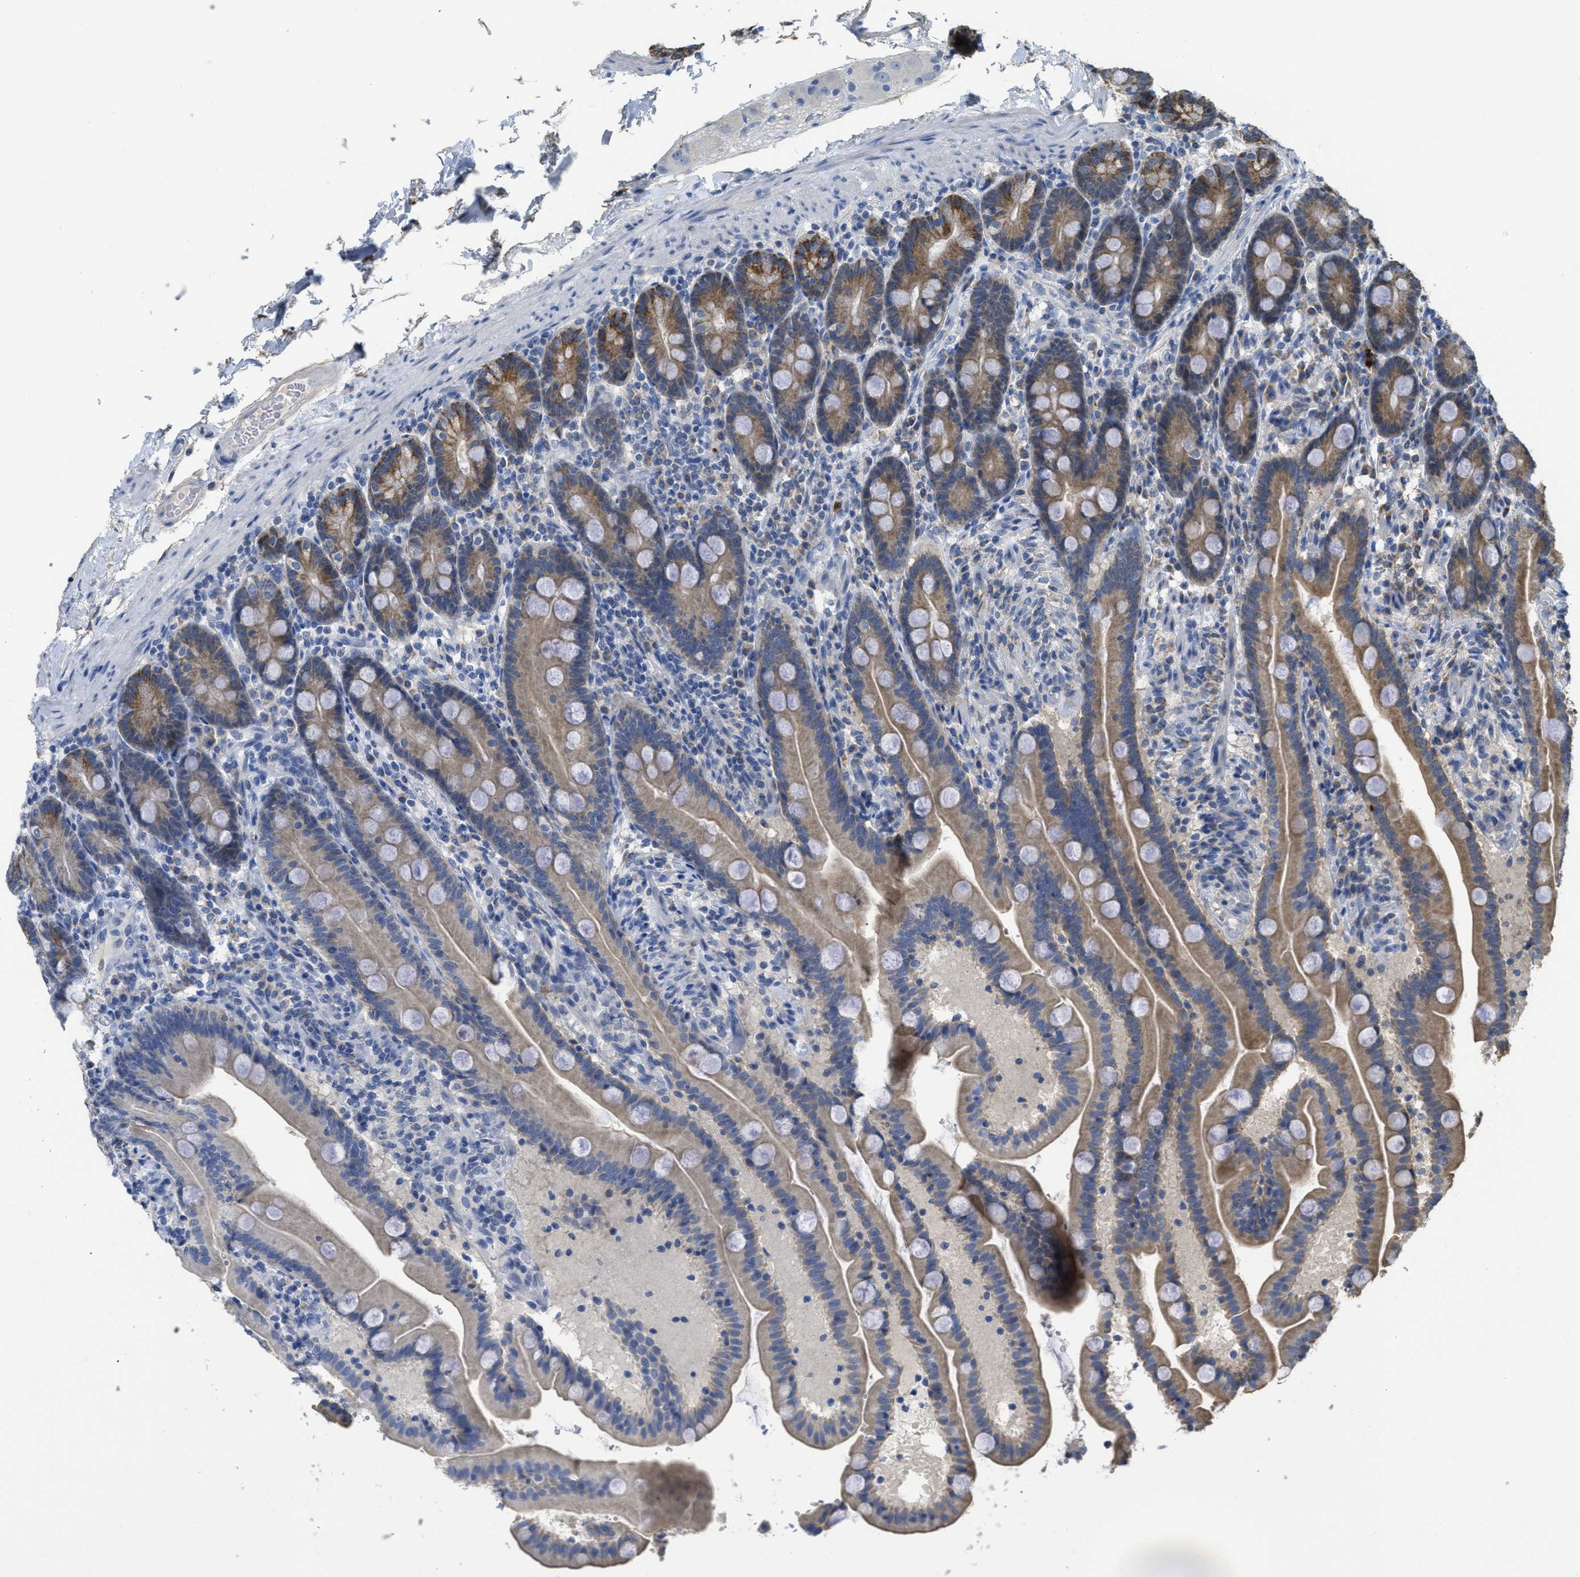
{"staining": {"intensity": "moderate", "quantity": ">75%", "location": "cytoplasmic/membranous"}, "tissue": "duodenum", "cell_type": "Glandular cells", "image_type": "normal", "snomed": [{"axis": "morphology", "description": "Normal tissue, NOS"}, {"axis": "topography", "description": "Duodenum"}], "caption": "IHC of benign duodenum reveals medium levels of moderate cytoplasmic/membranous positivity in approximately >75% of glandular cells.", "gene": "SFXN2", "patient": {"sex": "male", "age": 54}}